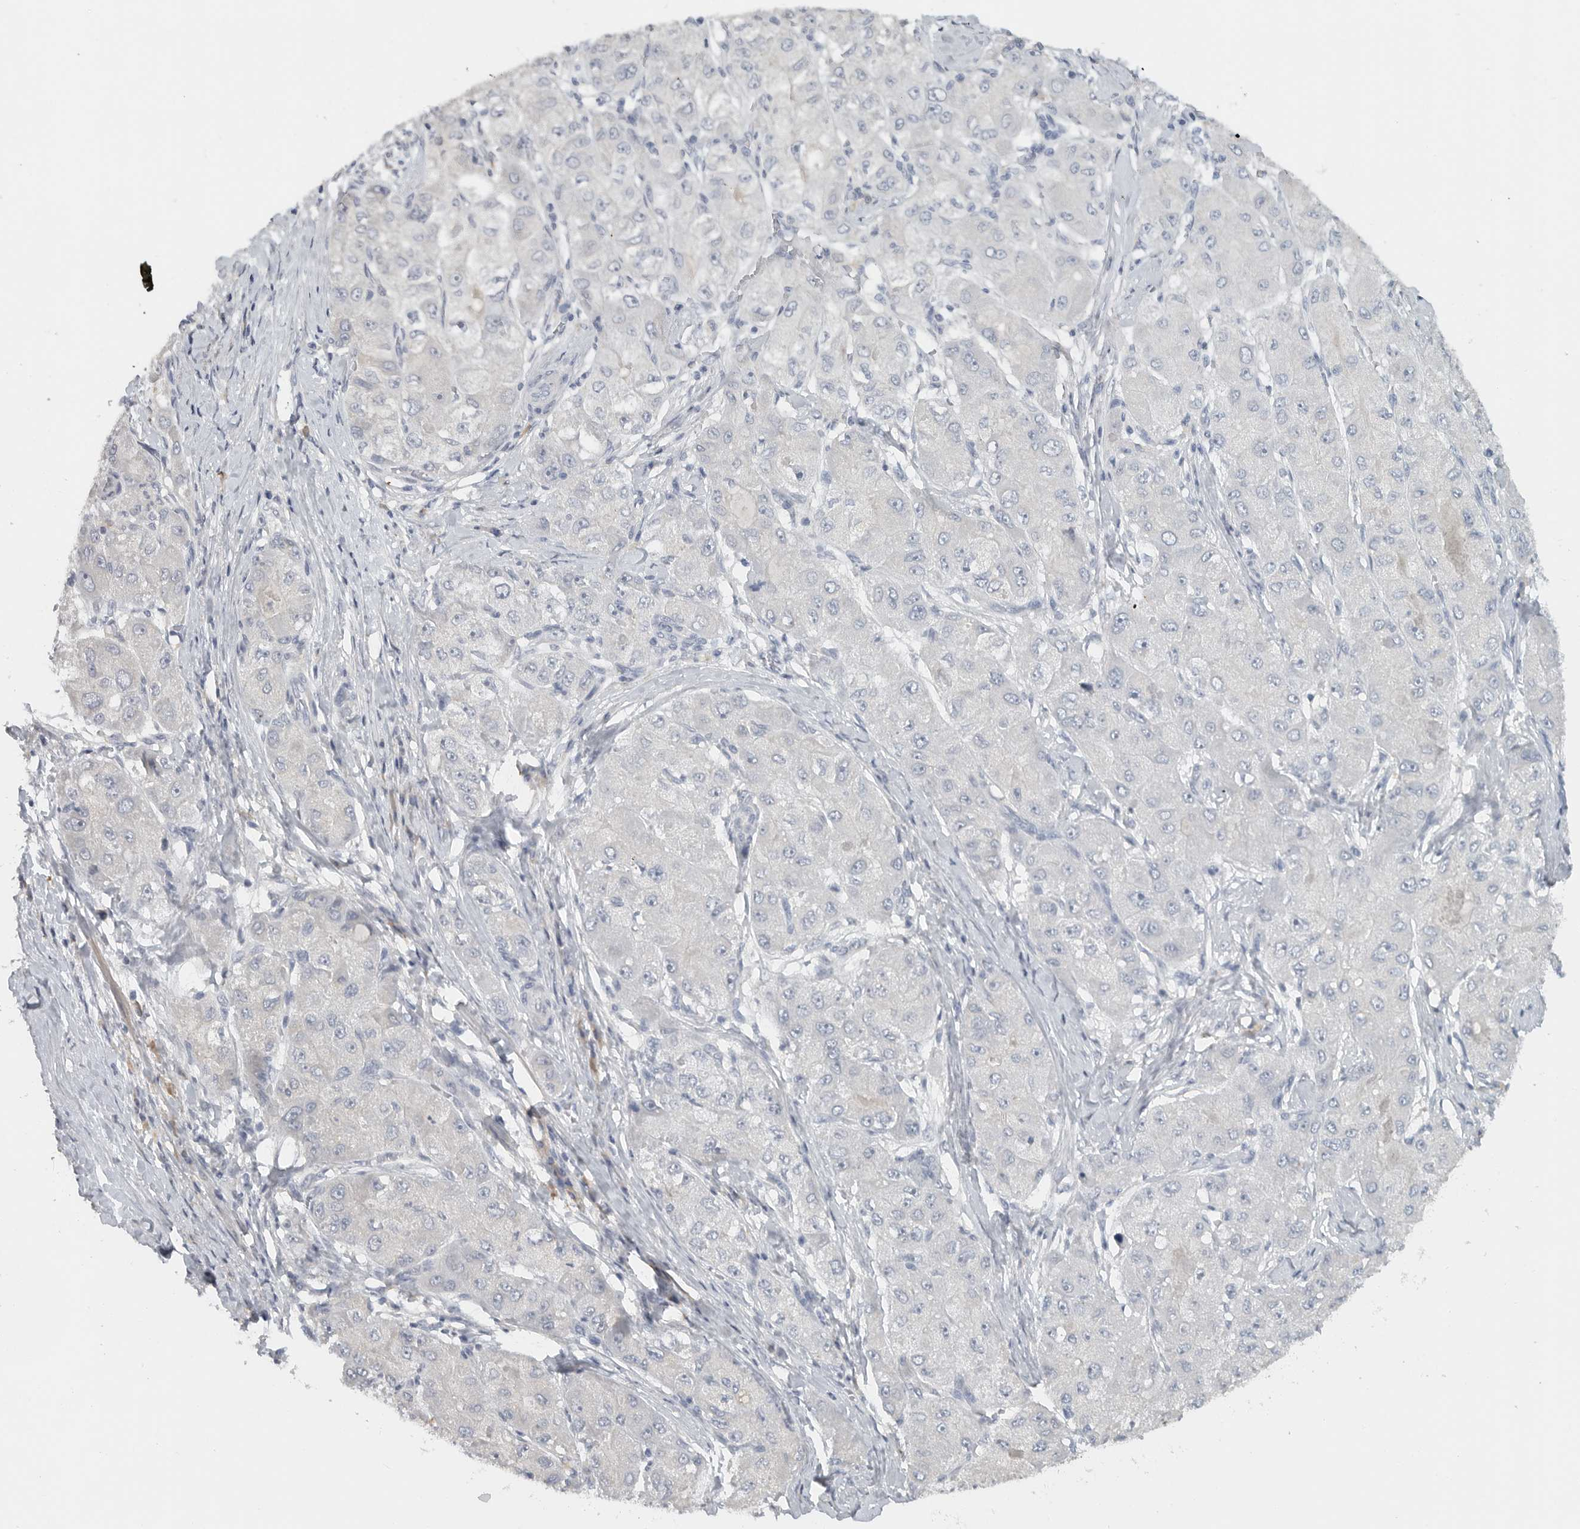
{"staining": {"intensity": "negative", "quantity": "none", "location": "none"}, "tissue": "liver cancer", "cell_type": "Tumor cells", "image_type": "cancer", "snomed": [{"axis": "morphology", "description": "Carcinoma, Hepatocellular, NOS"}, {"axis": "topography", "description": "Liver"}], "caption": "Immunohistochemistry micrograph of neoplastic tissue: liver cancer (hepatocellular carcinoma) stained with DAB shows no significant protein expression in tumor cells.", "gene": "PAM", "patient": {"sex": "male", "age": 80}}